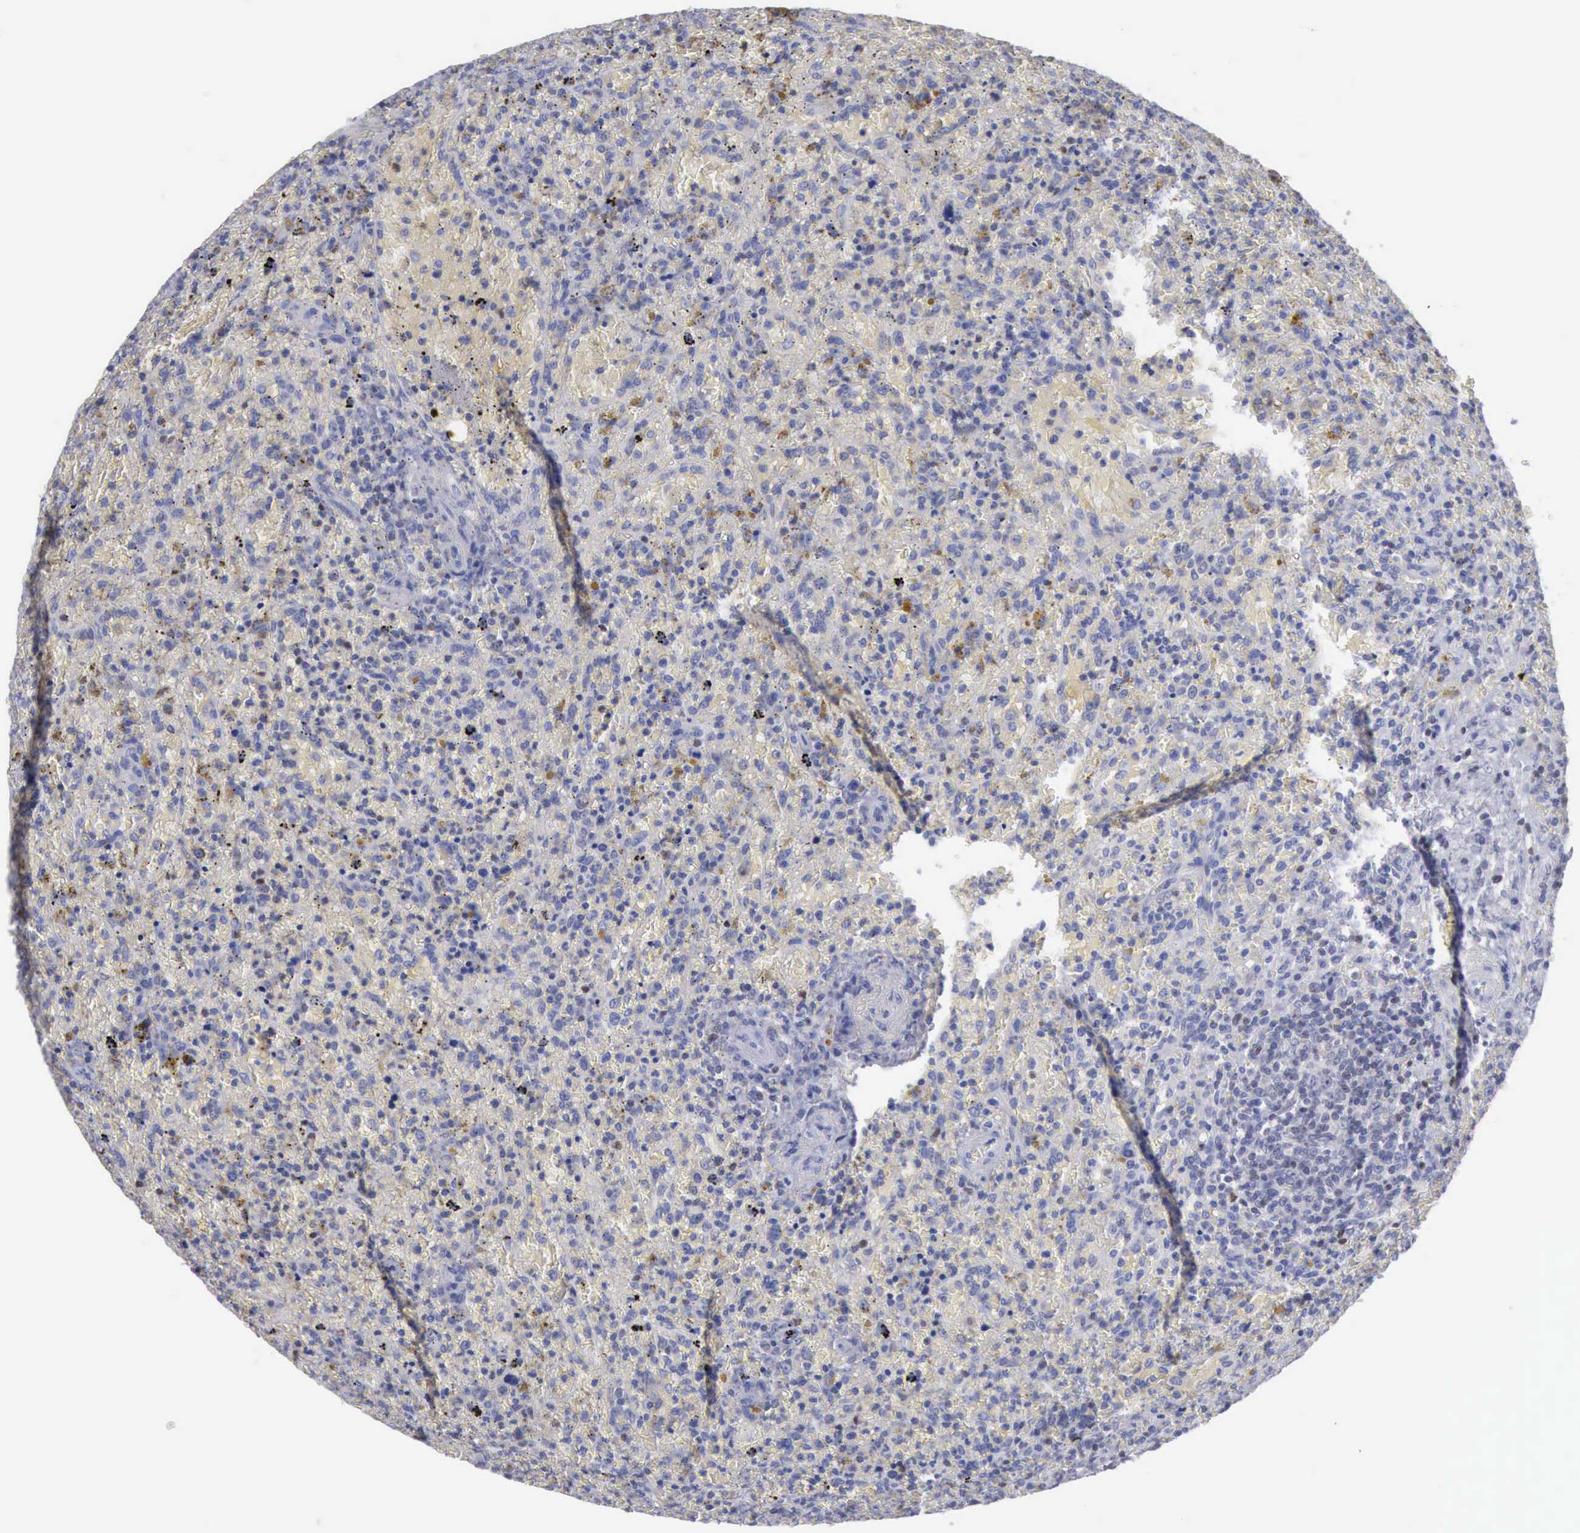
{"staining": {"intensity": "negative", "quantity": "none", "location": "none"}, "tissue": "lymphoma", "cell_type": "Tumor cells", "image_type": "cancer", "snomed": [{"axis": "morphology", "description": "Malignant lymphoma, non-Hodgkin's type, High grade"}, {"axis": "topography", "description": "Spleen"}, {"axis": "topography", "description": "Lymph node"}], "caption": "Immunohistochemistry of human lymphoma demonstrates no staining in tumor cells.", "gene": "SATB2", "patient": {"sex": "female", "age": 70}}